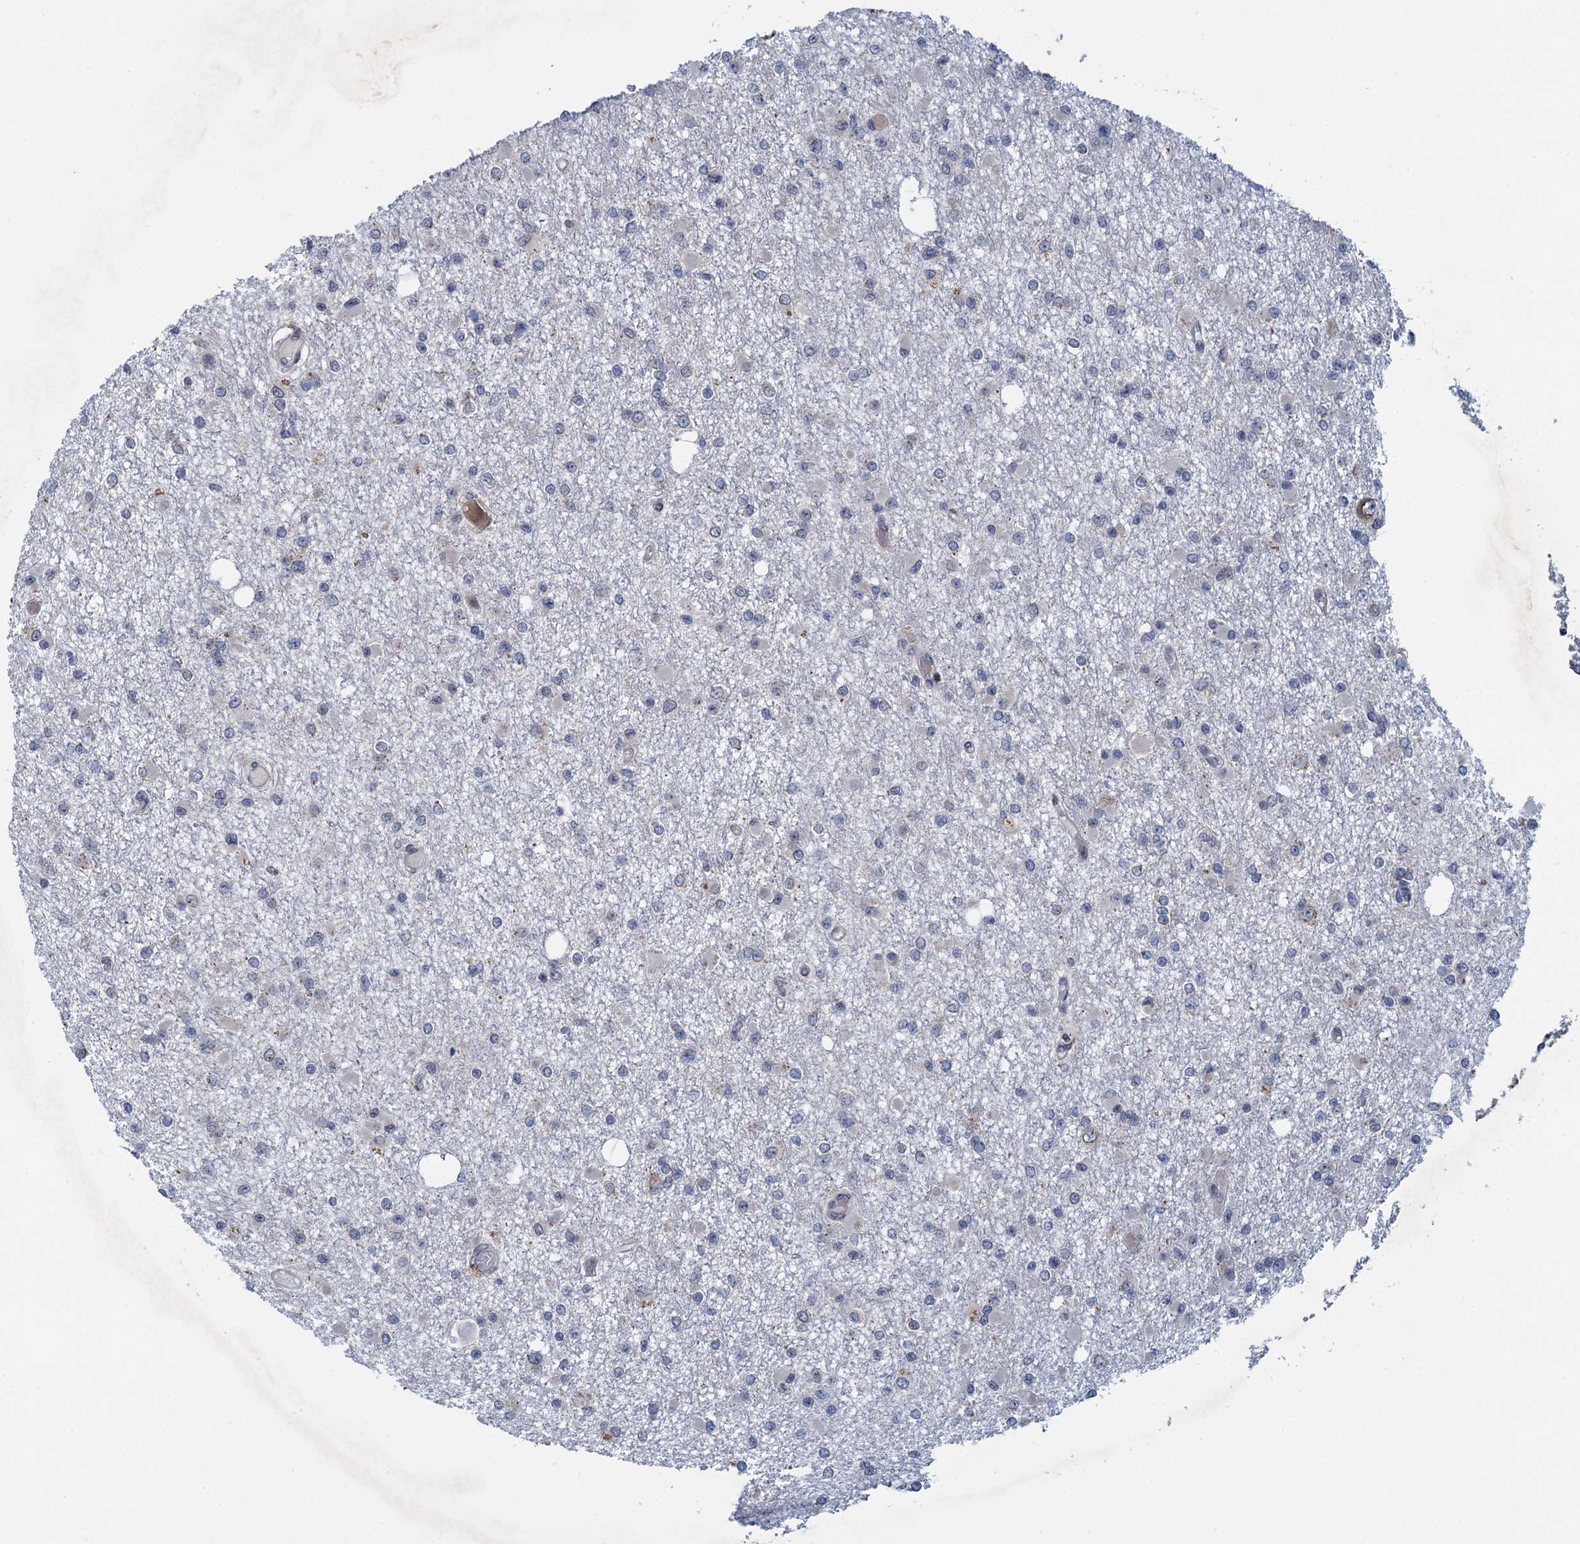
{"staining": {"intensity": "negative", "quantity": "none", "location": "none"}, "tissue": "glioma", "cell_type": "Tumor cells", "image_type": "cancer", "snomed": [{"axis": "morphology", "description": "Glioma, malignant, Low grade"}, {"axis": "topography", "description": "Brain"}], "caption": "Tumor cells show no significant protein positivity in low-grade glioma (malignant).", "gene": "CTU2", "patient": {"sex": "female", "age": 22}}